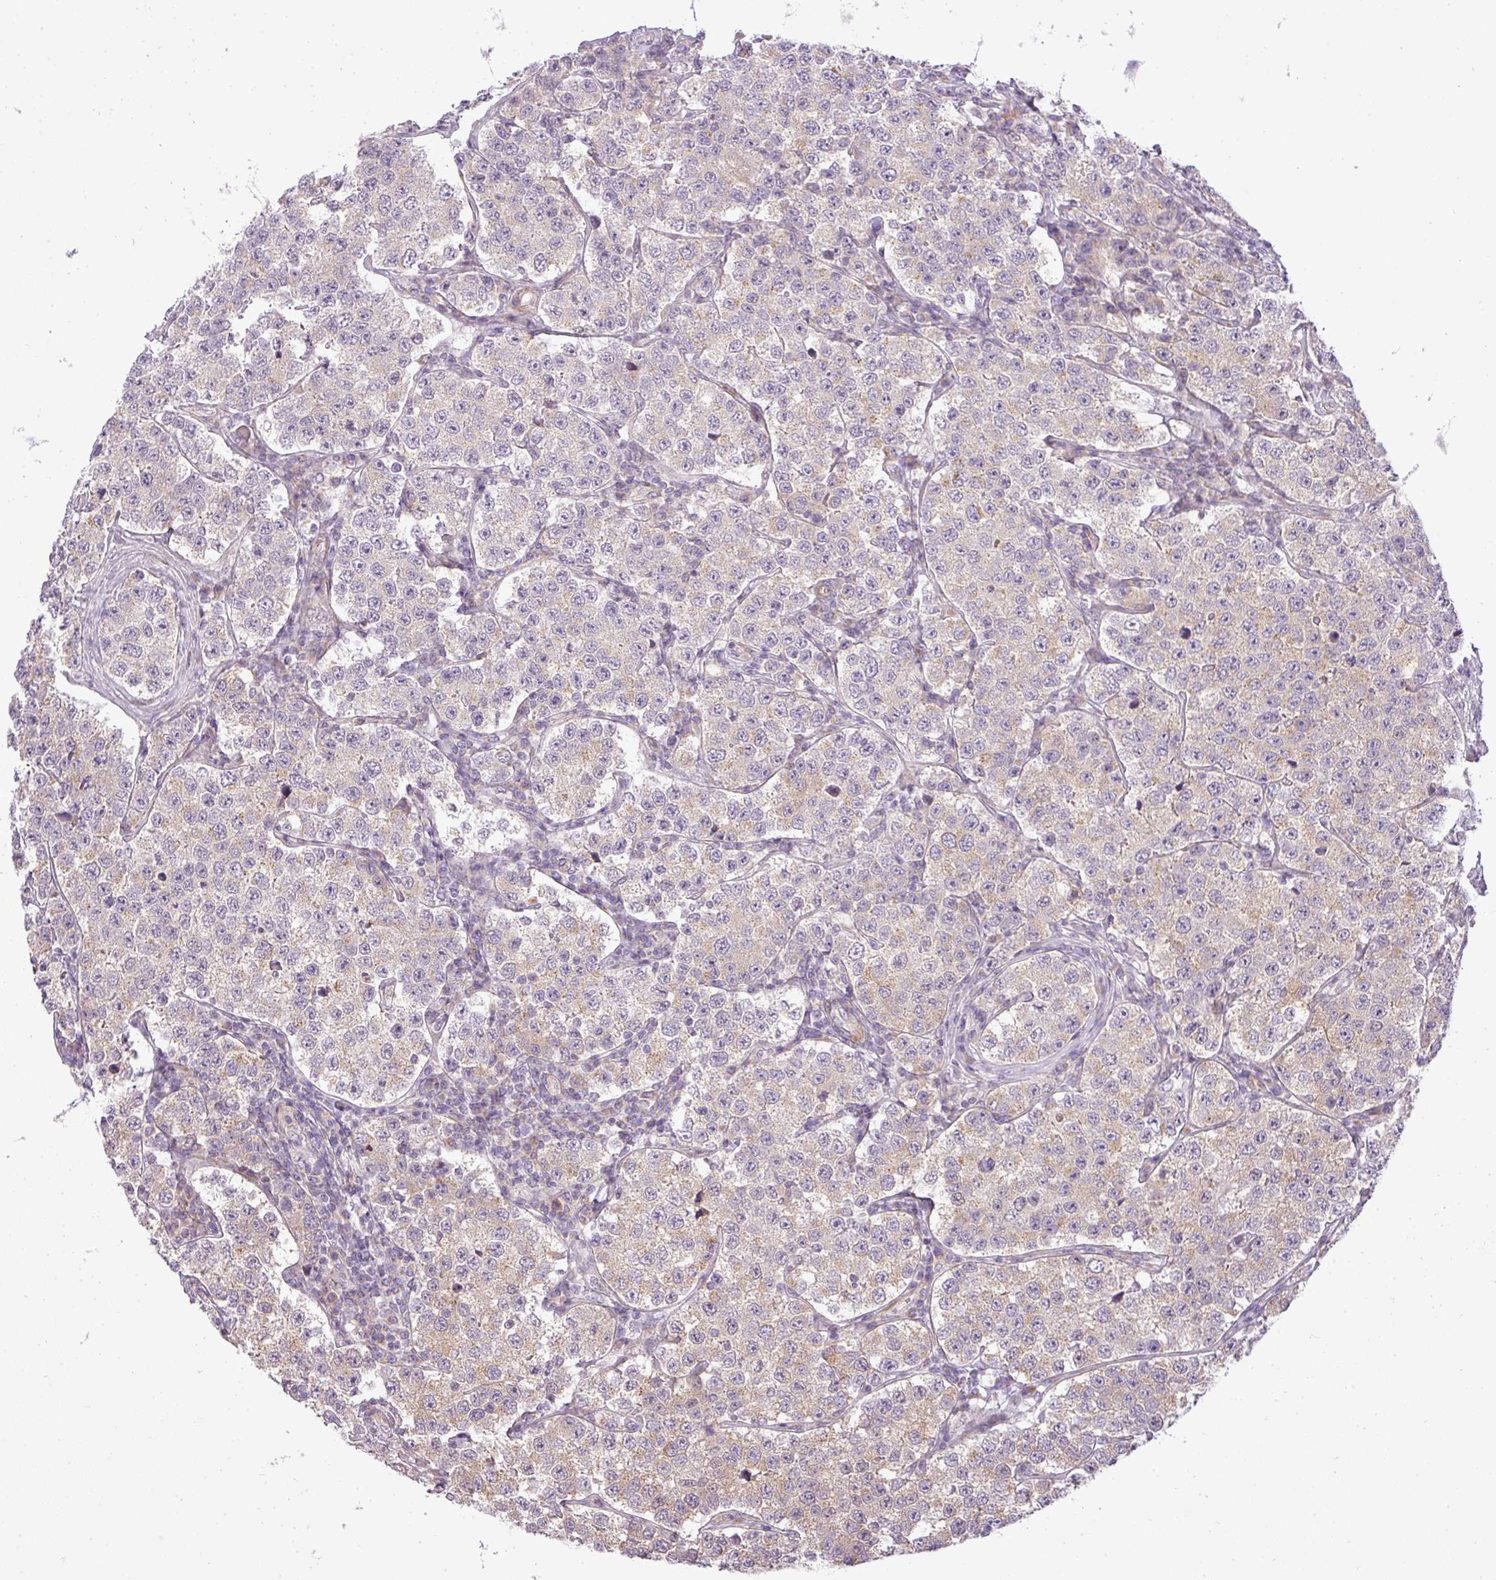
{"staining": {"intensity": "weak", "quantity": "25%-75%", "location": "cytoplasmic/membranous"}, "tissue": "testis cancer", "cell_type": "Tumor cells", "image_type": "cancer", "snomed": [{"axis": "morphology", "description": "Seminoma, NOS"}, {"axis": "topography", "description": "Testis"}], "caption": "DAB (3,3'-diaminobenzidine) immunohistochemical staining of human testis cancer (seminoma) exhibits weak cytoplasmic/membranous protein staining in about 25%-75% of tumor cells.", "gene": "ZDHHC1", "patient": {"sex": "male", "age": 34}}